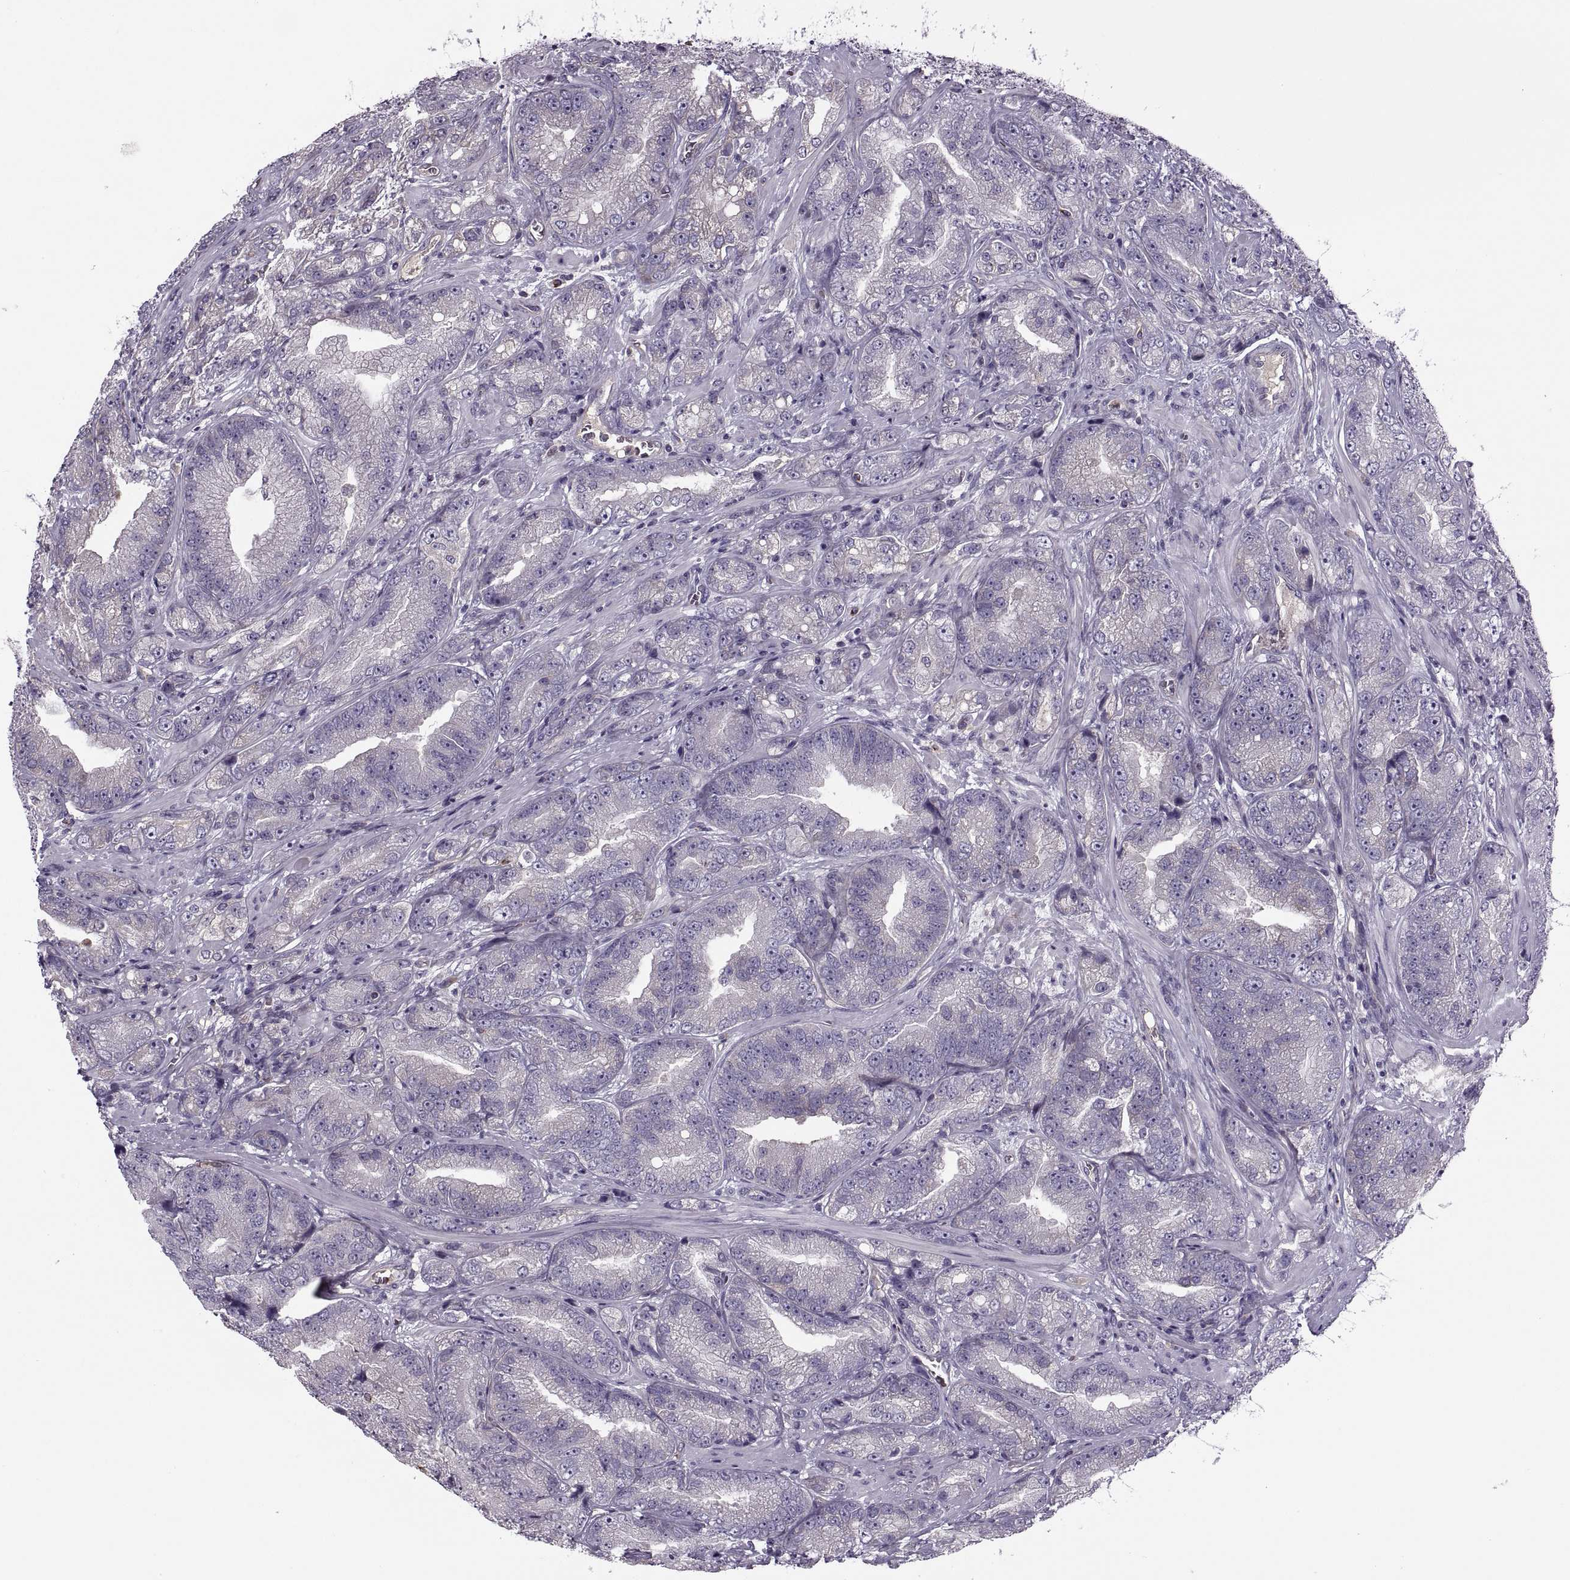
{"staining": {"intensity": "negative", "quantity": "none", "location": "none"}, "tissue": "prostate cancer", "cell_type": "Tumor cells", "image_type": "cancer", "snomed": [{"axis": "morphology", "description": "Adenocarcinoma, NOS"}, {"axis": "topography", "description": "Prostate"}], "caption": "A photomicrograph of prostate cancer (adenocarcinoma) stained for a protein demonstrates no brown staining in tumor cells.", "gene": "SLC2A3", "patient": {"sex": "male", "age": 63}}